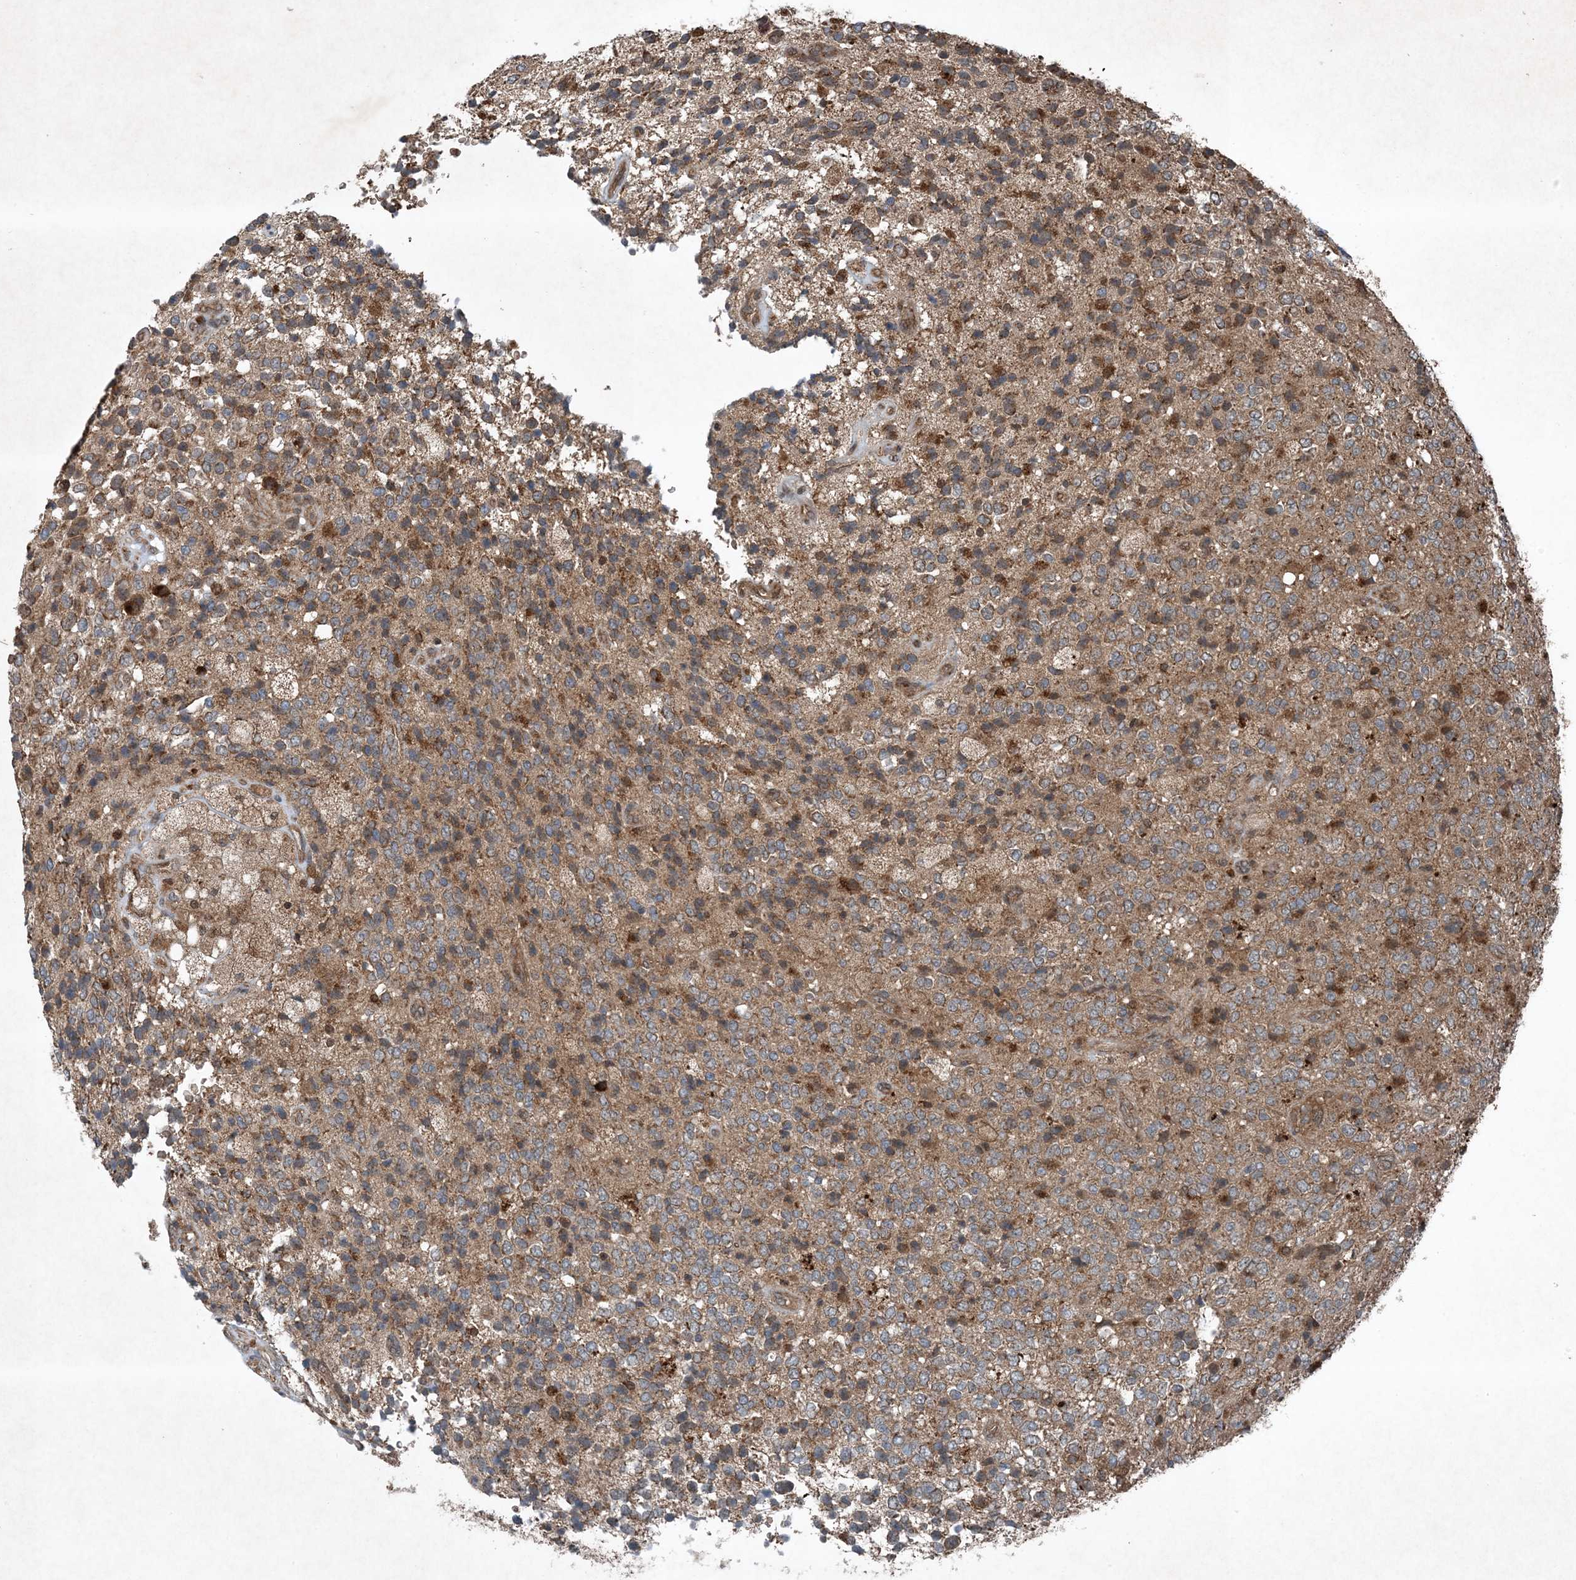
{"staining": {"intensity": "moderate", "quantity": "25%-75%", "location": "cytoplasmic/membranous"}, "tissue": "glioma", "cell_type": "Tumor cells", "image_type": "cancer", "snomed": [{"axis": "morphology", "description": "Glioma, malignant, High grade"}, {"axis": "topography", "description": "pancreas cauda"}], "caption": "Protein expression analysis of human malignant high-grade glioma reveals moderate cytoplasmic/membranous staining in approximately 25%-75% of tumor cells.", "gene": "GNG5", "patient": {"sex": "male", "age": 60}}